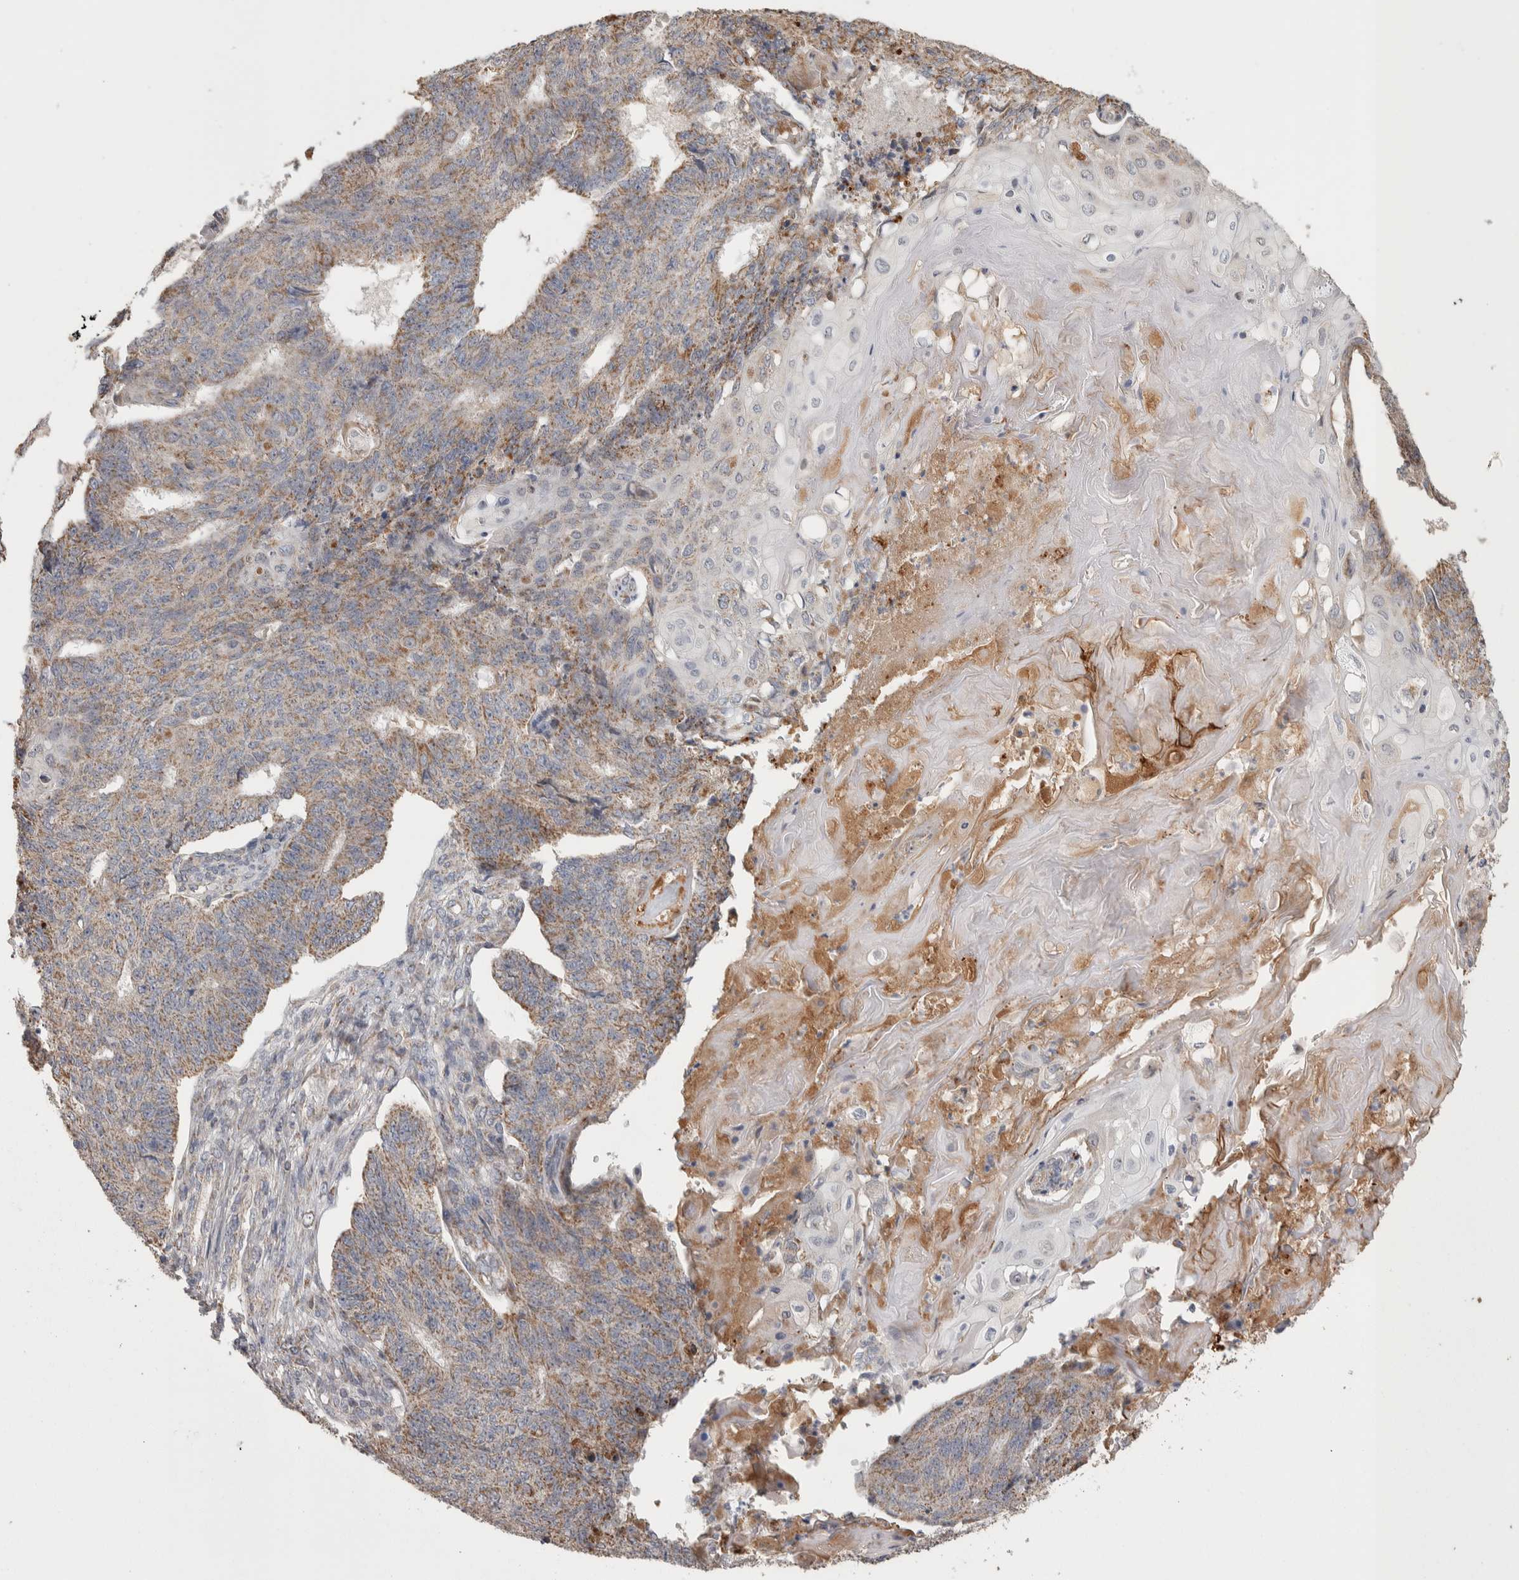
{"staining": {"intensity": "weak", "quantity": ">75%", "location": "cytoplasmic/membranous"}, "tissue": "endometrial cancer", "cell_type": "Tumor cells", "image_type": "cancer", "snomed": [{"axis": "morphology", "description": "Adenocarcinoma, NOS"}, {"axis": "topography", "description": "Endometrium"}], "caption": "Endometrial adenocarcinoma stained with DAB (3,3'-diaminobenzidine) IHC exhibits low levels of weak cytoplasmic/membranous positivity in about >75% of tumor cells.", "gene": "SCO1", "patient": {"sex": "female", "age": 32}}